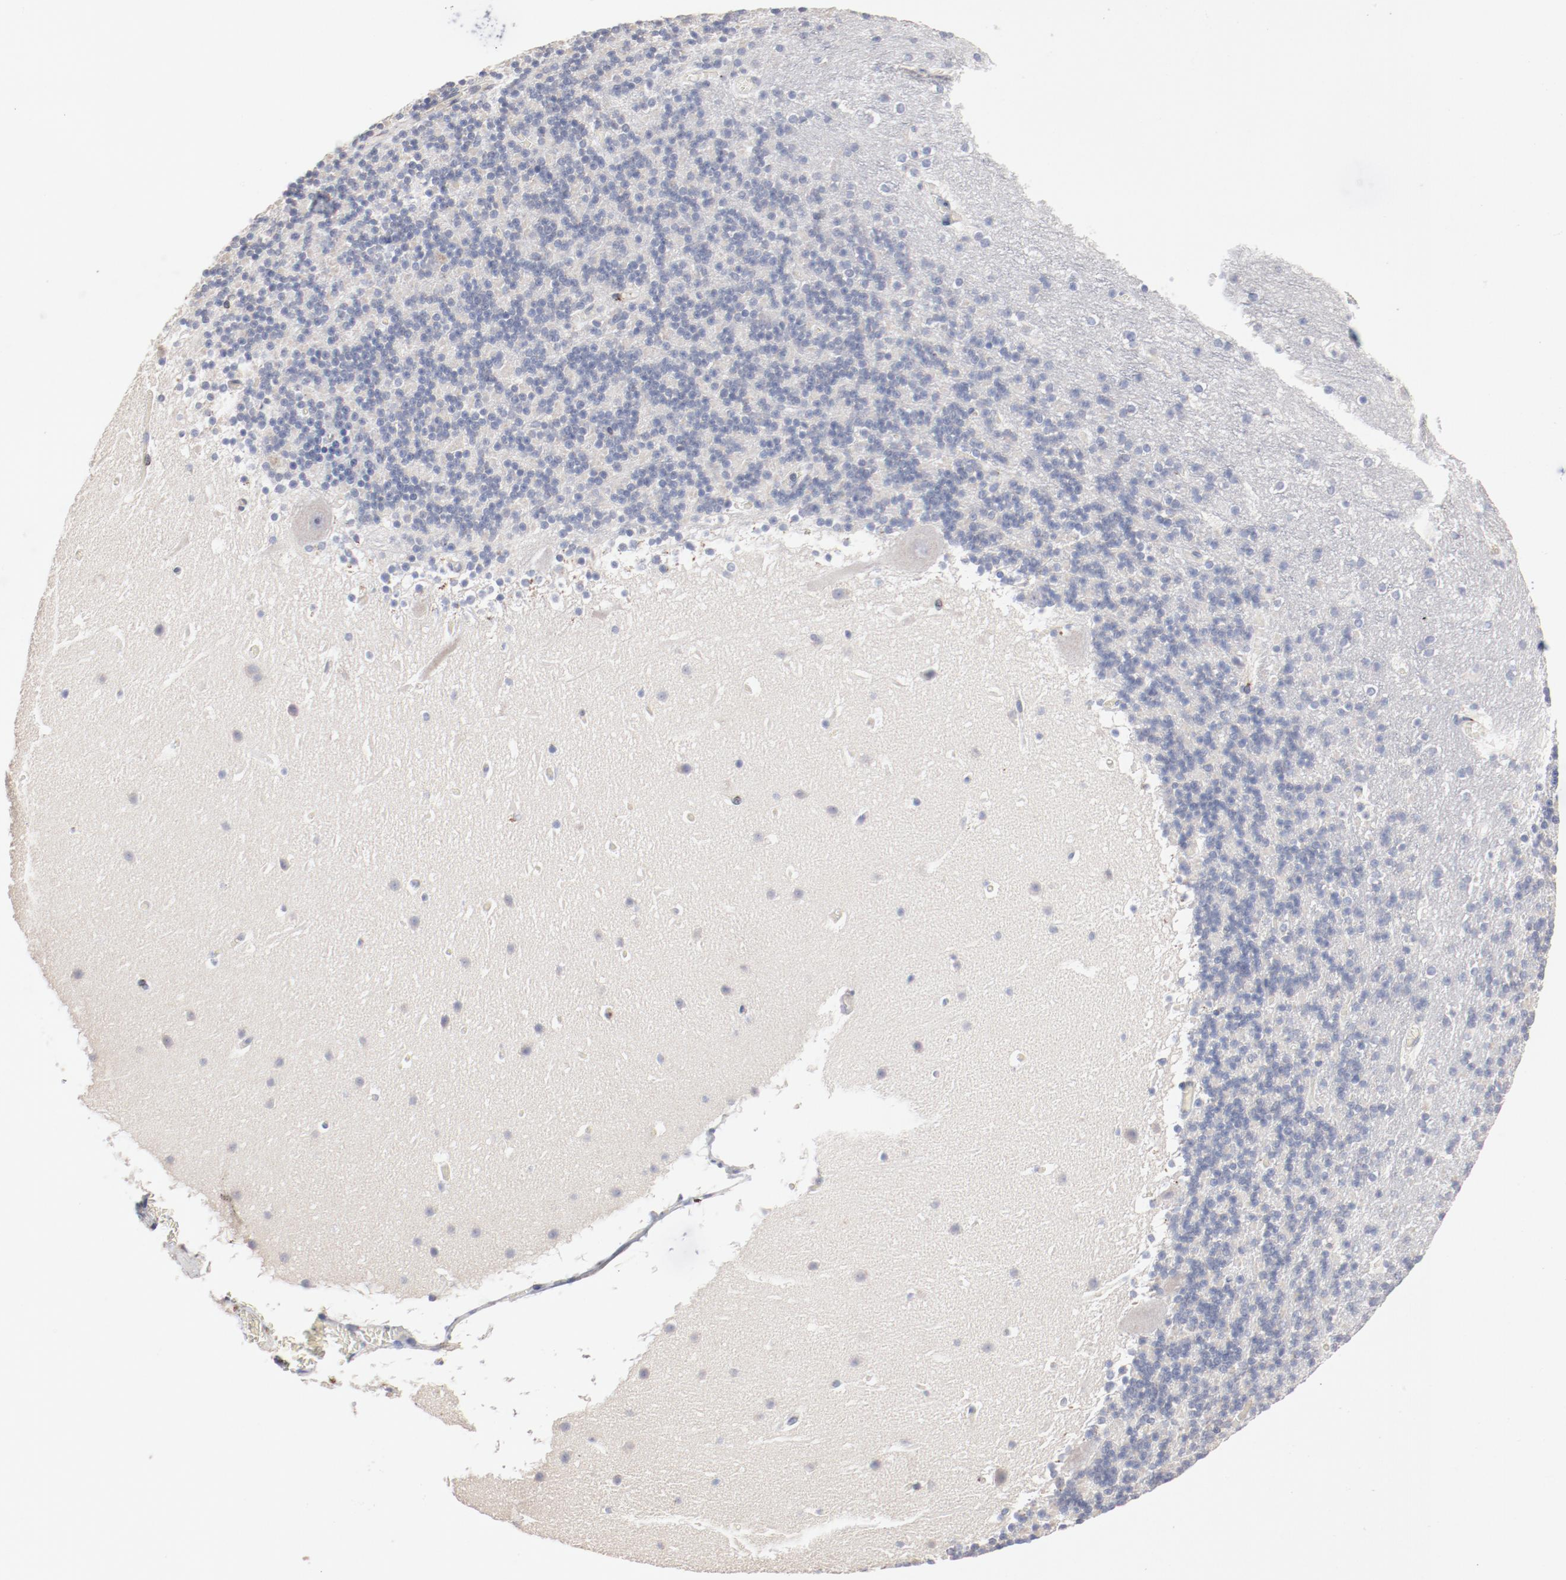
{"staining": {"intensity": "negative", "quantity": "none", "location": "none"}, "tissue": "cerebellum", "cell_type": "Cells in granular layer", "image_type": "normal", "snomed": [{"axis": "morphology", "description": "Normal tissue, NOS"}, {"axis": "topography", "description": "Cerebellum"}], "caption": "IHC image of unremarkable human cerebellum stained for a protein (brown), which exhibits no expression in cells in granular layer. The staining is performed using DAB (3,3'-diaminobenzidine) brown chromogen with nuclei counter-stained in using hematoxylin.", "gene": "AK7", "patient": {"sex": "male", "age": 45}}